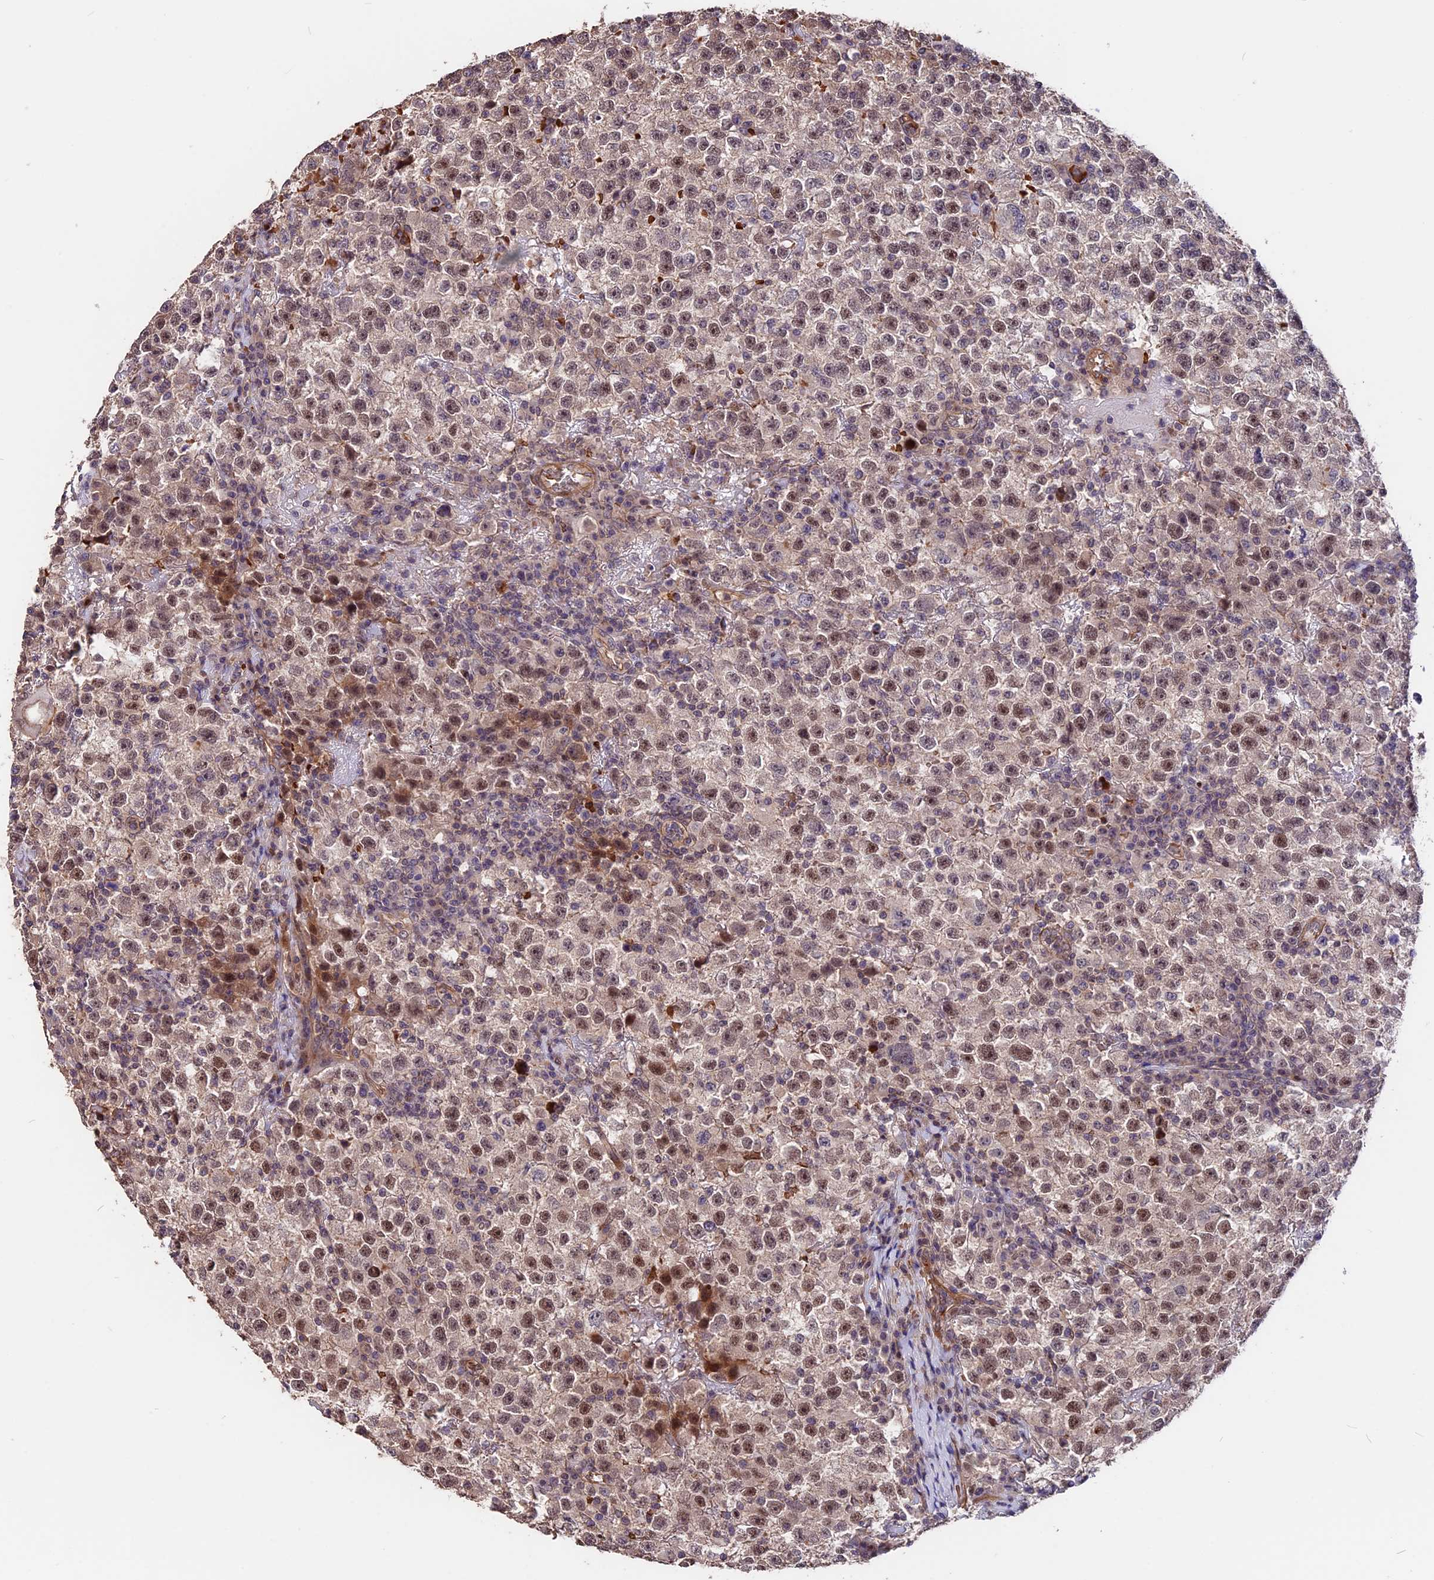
{"staining": {"intensity": "weak", "quantity": "25%-75%", "location": "nuclear"}, "tissue": "testis cancer", "cell_type": "Tumor cells", "image_type": "cancer", "snomed": [{"axis": "morphology", "description": "Seminoma, NOS"}, {"axis": "topography", "description": "Testis"}], "caption": "A micrograph showing weak nuclear positivity in about 25%-75% of tumor cells in seminoma (testis), as visualized by brown immunohistochemical staining.", "gene": "ZC3H10", "patient": {"sex": "male", "age": 22}}